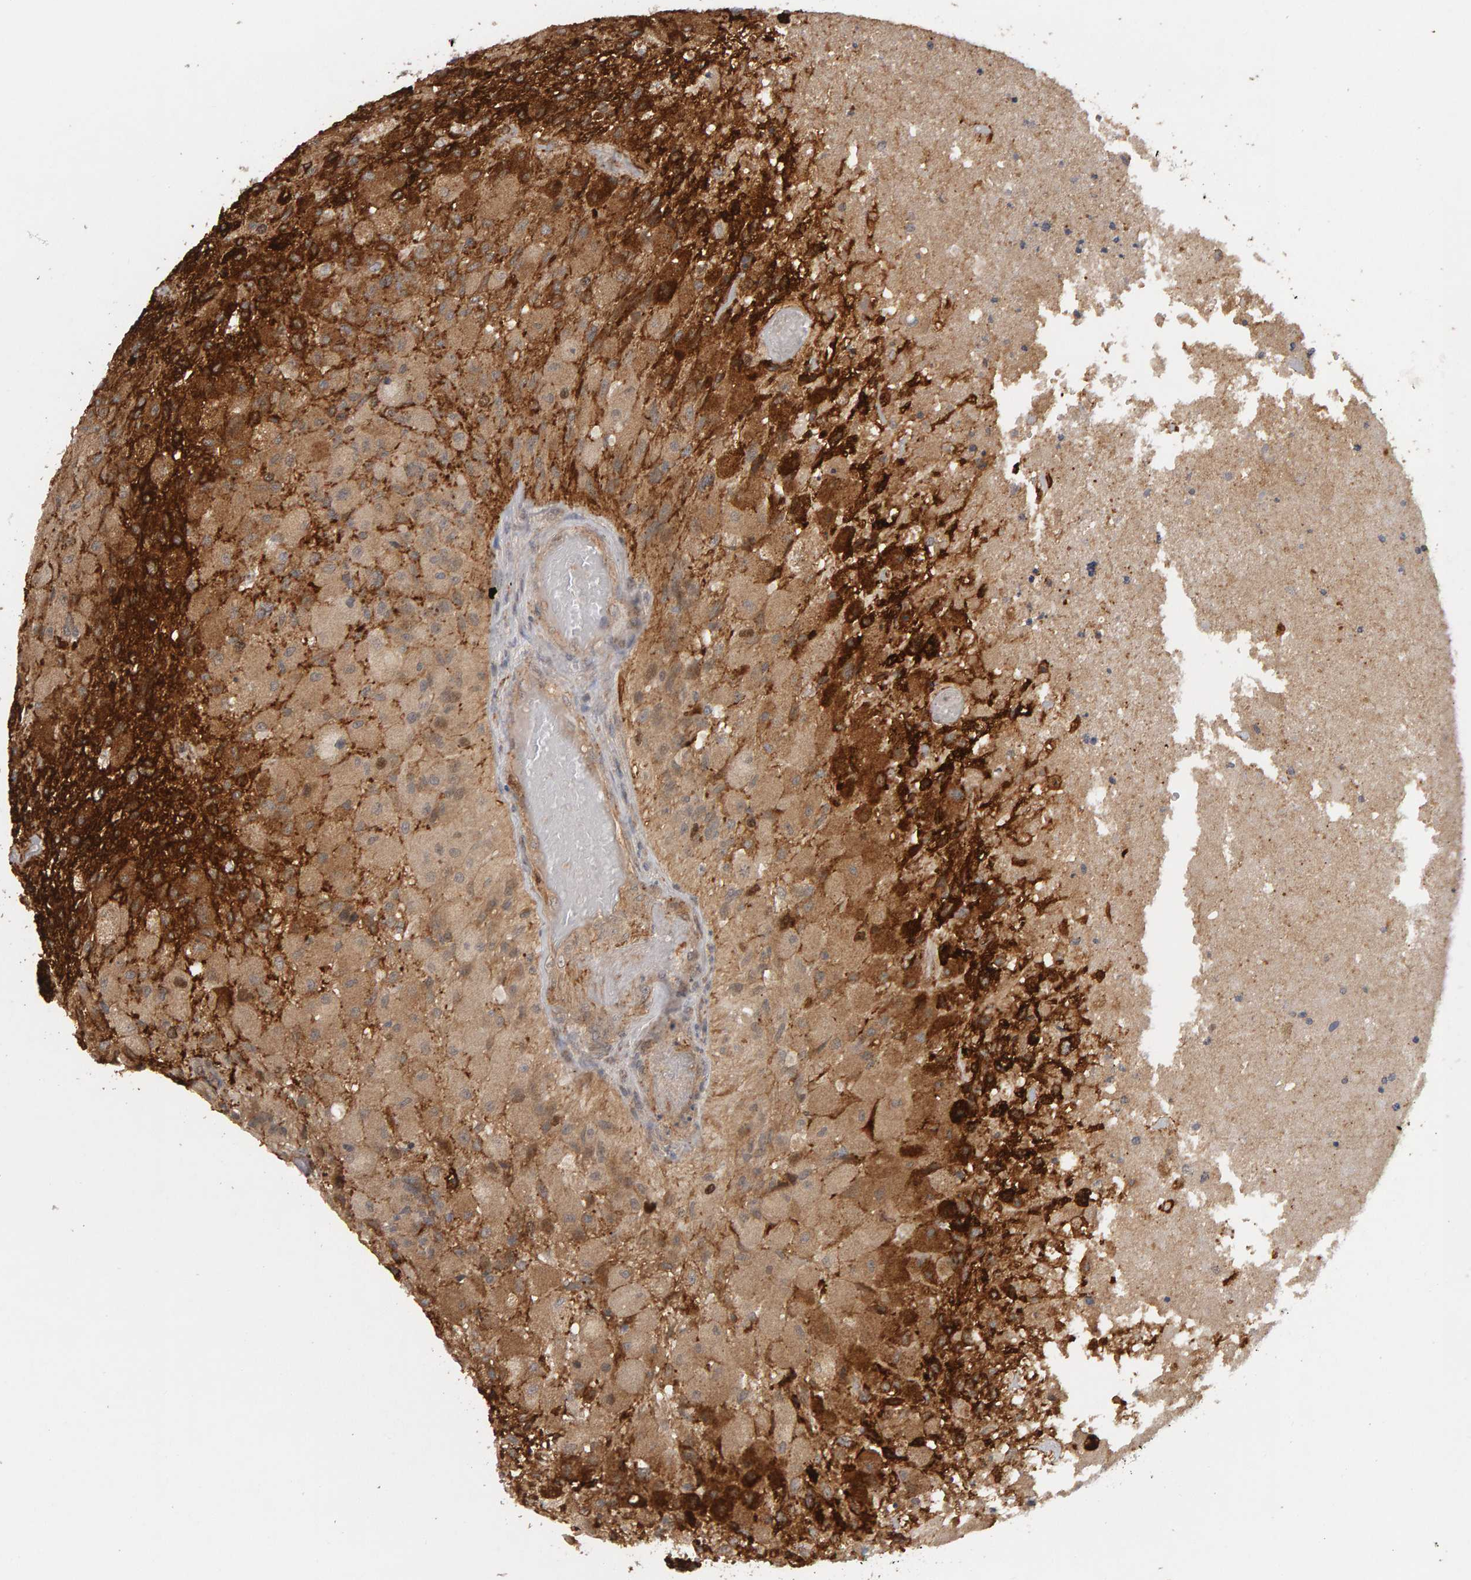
{"staining": {"intensity": "strong", "quantity": "<25%", "location": "cytoplasmic/membranous"}, "tissue": "glioma", "cell_type": "Tumor cells", "image_type": "cancer", "snomed": [{"axis": "morphology", "description": "Normal tissue, NOS"}, {"axis": "morphology", "description": "Glioma, malignant, High grade"}, {"axis": "topography", "description": "Cerebral cortex"}], "caption": "The photomicrograph shows immunohistochemical staining of glioma. There is strong cytoplasmic/membranous positivity is appreciated in about <25% of tumor cells. (DAB (3,3'-diaminobenzidine) = brown stain, brightfield microscopy at high magnification).", "gene": "CDCA5", "patient": {"sex": "male", "age": 77}}